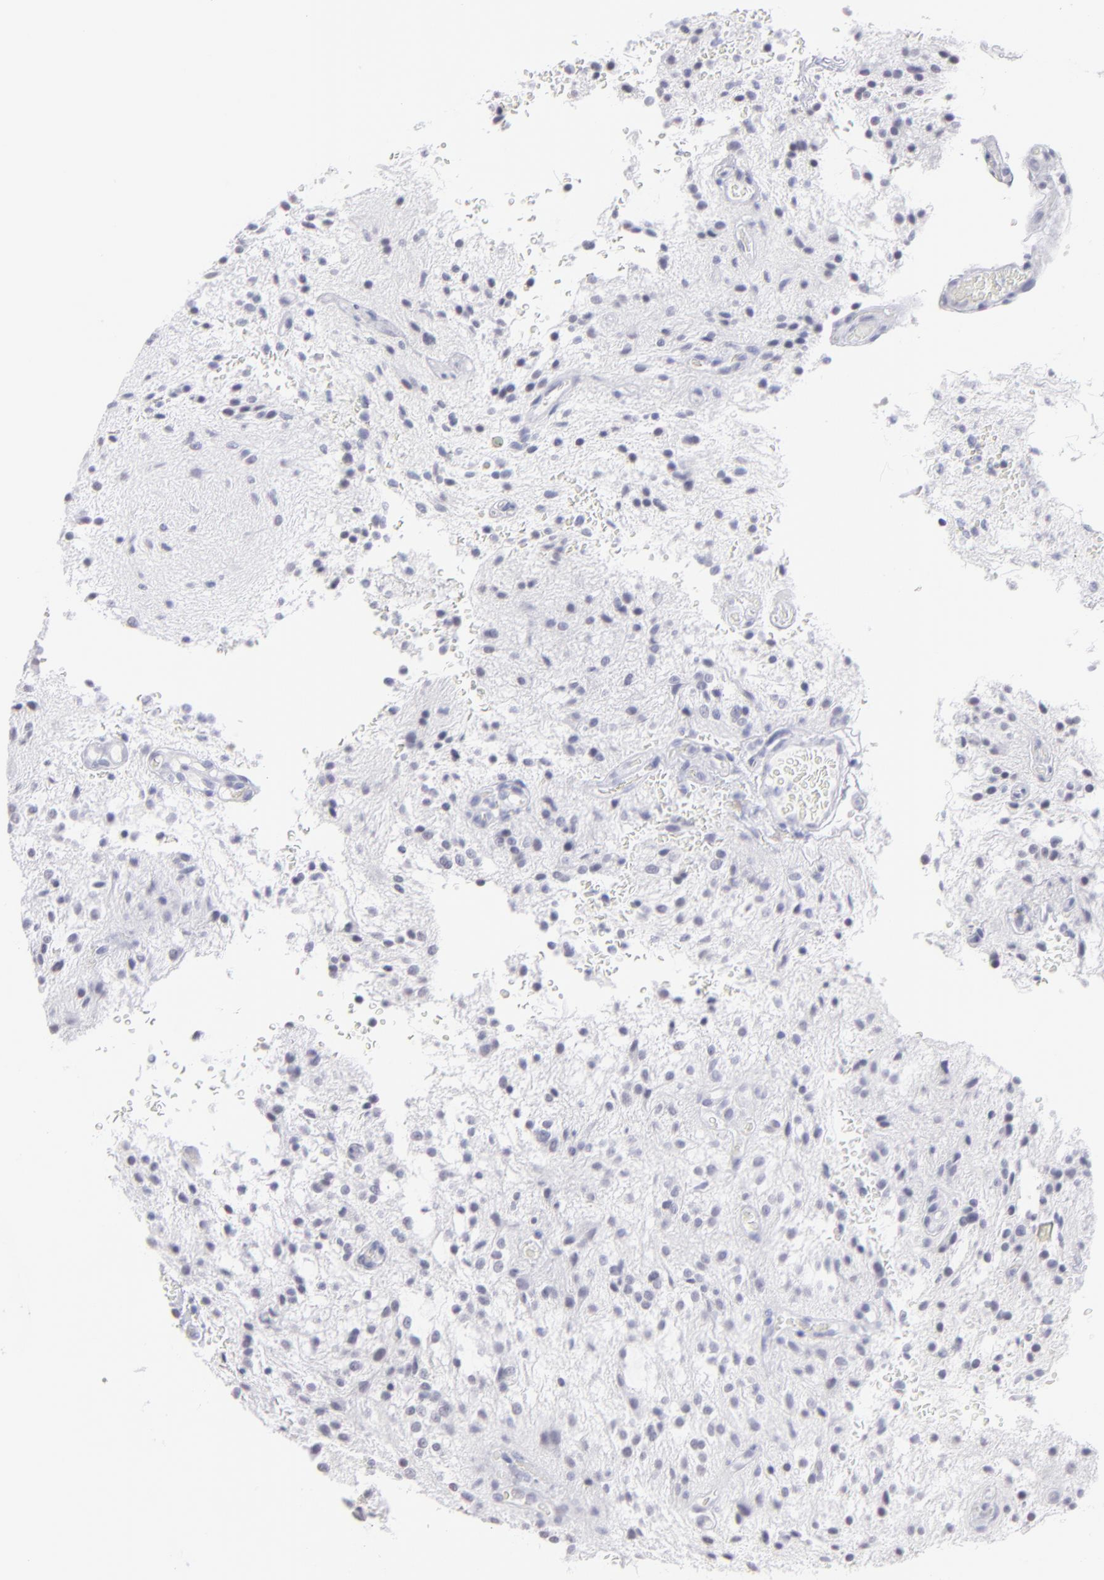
{"staining": {"intensity": "negative", "quantity": "none", "location": "none"}, "tissue": "glioma", "cell_type": "Tumor cells", "image_type": "cancer", "snomed": [{"axis": "morphology", "description": "Glioma, malignant, NOS"}, {"axis": "topography", "description": "Cerebellum"}], "caption": "The micrograph displays no significant positivity in tumor cells of glioma.", "gene": "ALDOB", "patient": {"sex": "female", "age": 10}}